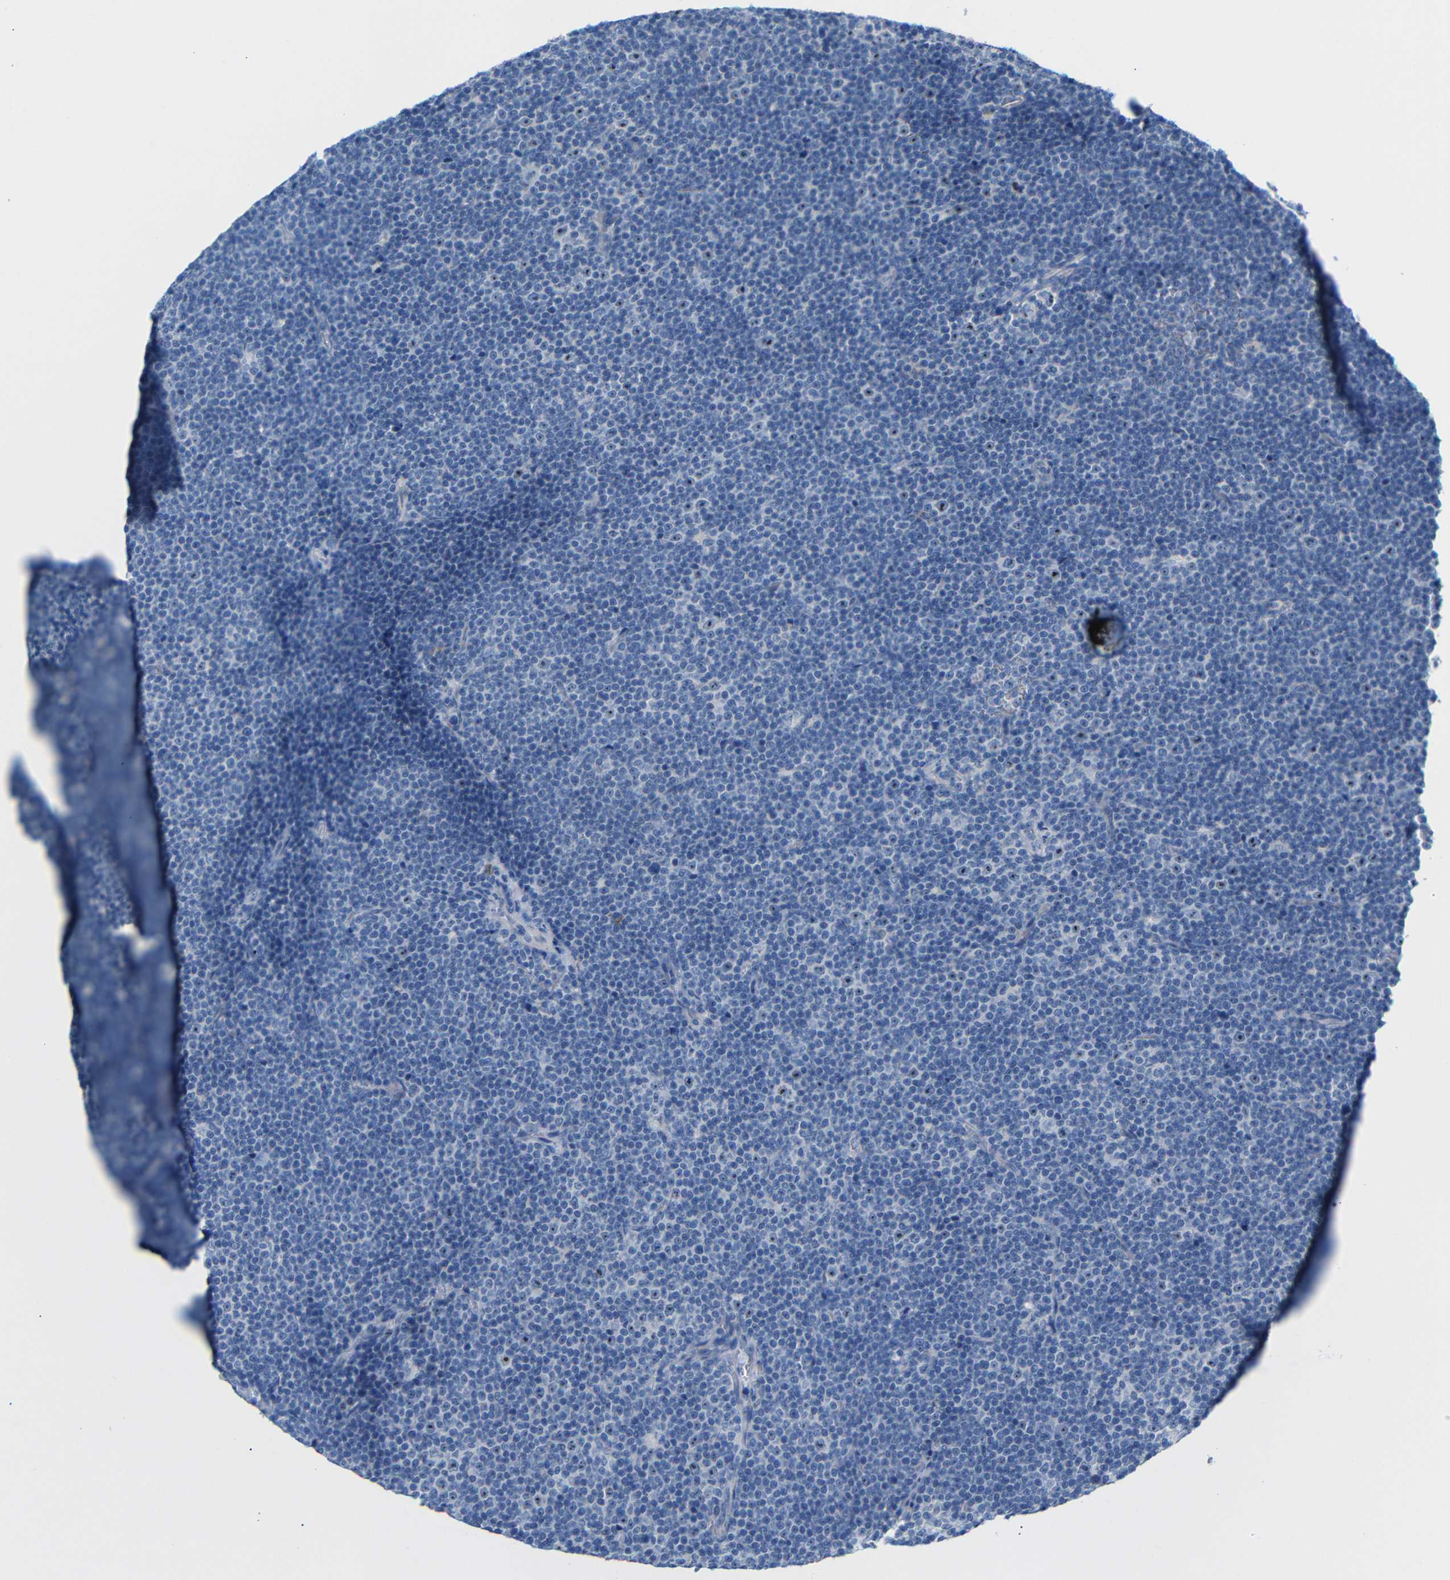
{"staining": {"intensity": "moderate", "quantity": "<25%", "location": "nuclear"}, "tissue": "lymphoma", "cell_type": "Tumor cells", "image_type": "cancer", "snomed": [{"axis": "morphology", "description": "Malignant lymphoma, non-Hodgkin's type, Low grade"}, {"axis": "topography", "description": "Lymph node"}], "caption": "Low-grade malignant lymphoma, non-Hodgkin's type stained for a protein demonstrates moderate nuclear positivity in tumor cells. Immunohistochemistry (ihc) stains the protein in brown and the nuclei are stained blue.", "gene": "C1orf210", "patient": {"sex": "female", "age": 67}}